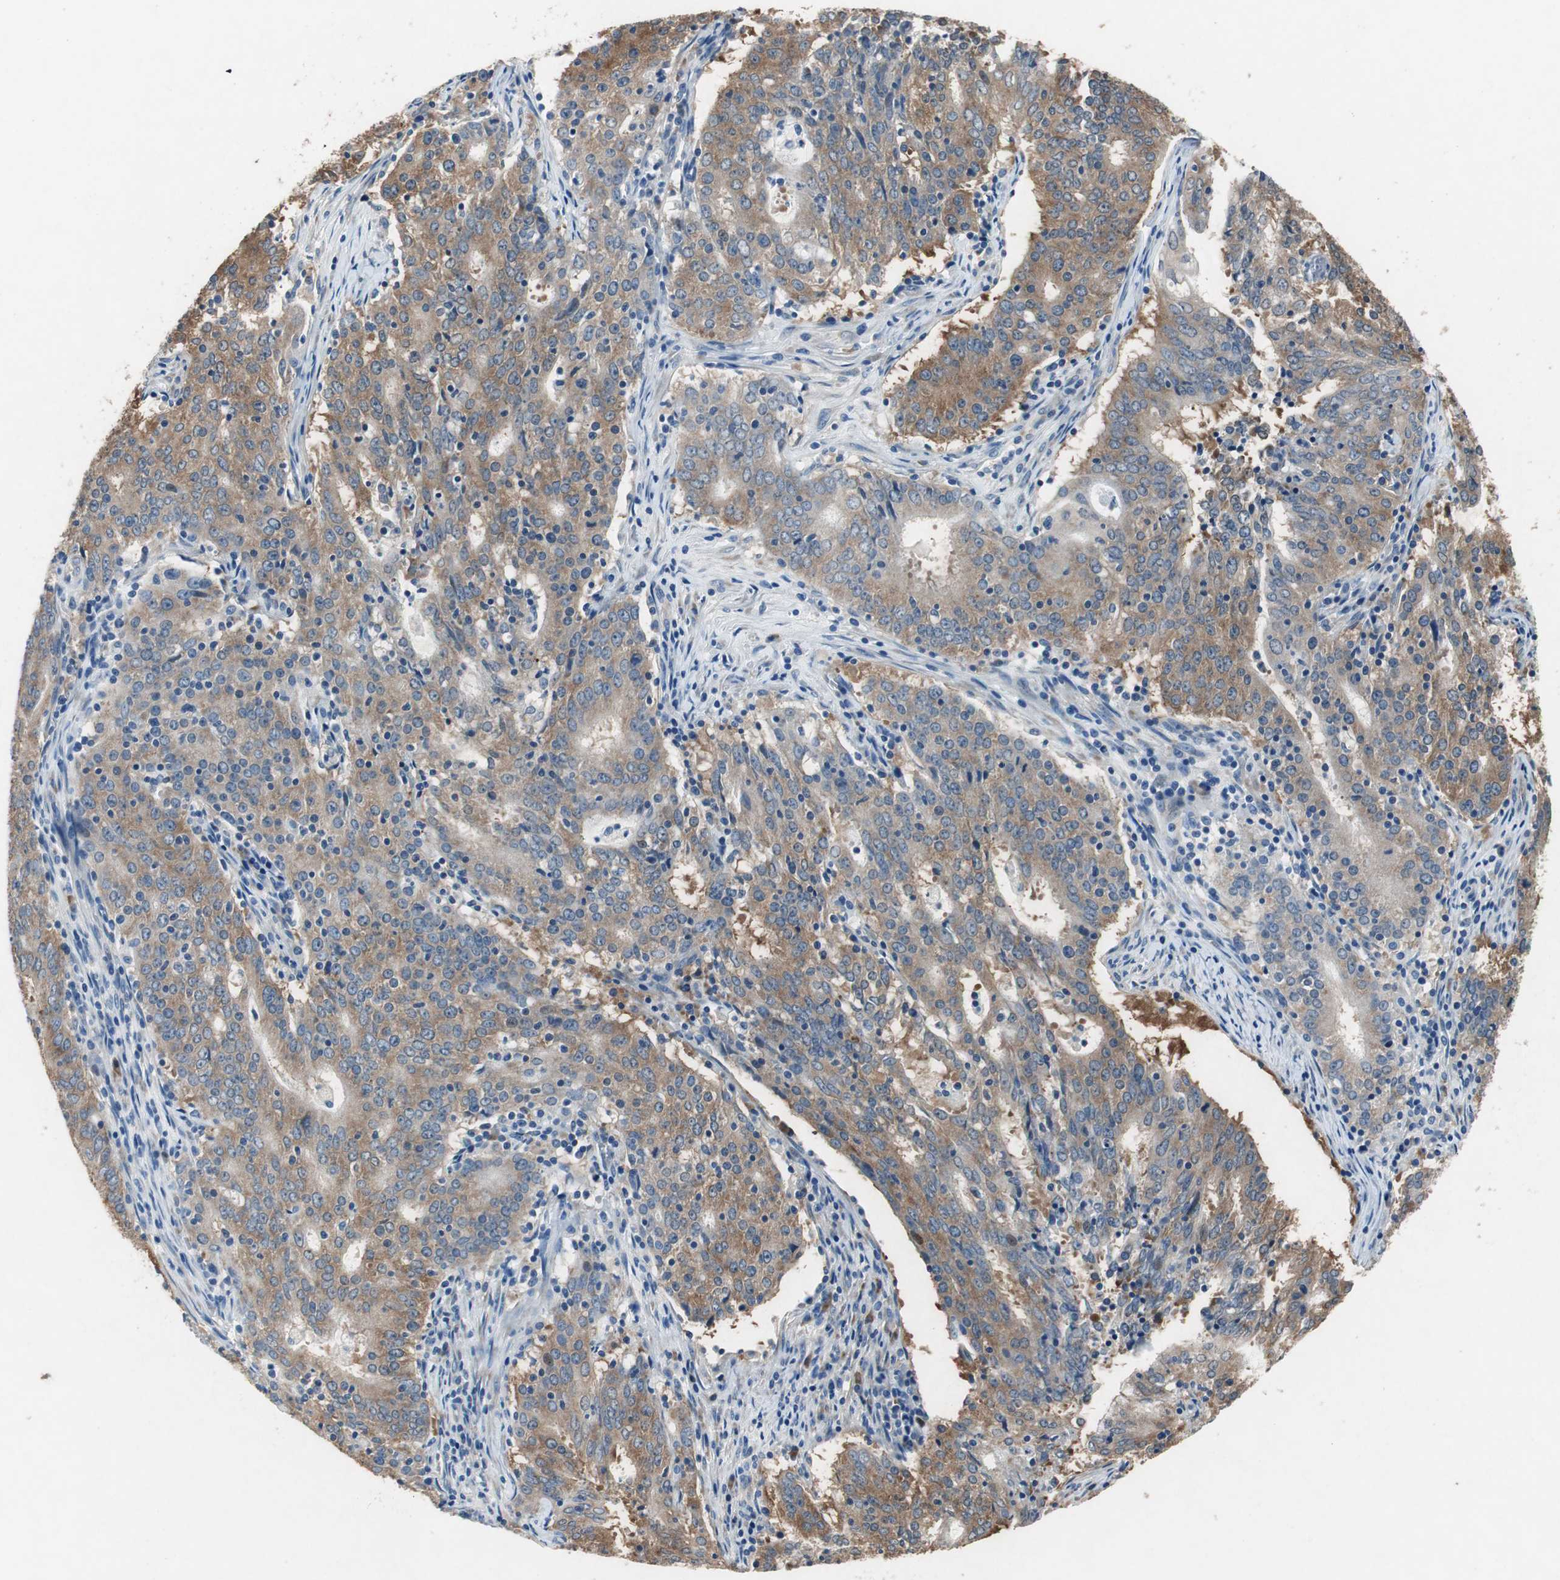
{"staining": {"intensity": "moderate", "quantity": ">75%", "location": "cytoplasmic/membranous"}, "tissue": "cervical cancer", "cell_type": "Tumor cells", "image_type": "cancer", "snomed": [{"axis": "morphology", "description": "Adenocarcinoma, NOS"}, {"axis": "topography", "description": "Cervix"}], "caption": "Protein expression by immunohistochemistry (IHC) reveals moderate cytoplasmic/membranous staining in approximately >75% of tumor cells in cervical adenocarcinoma.", "gene": "RPL35", "patient": {"sex": "female", "age": 44}}